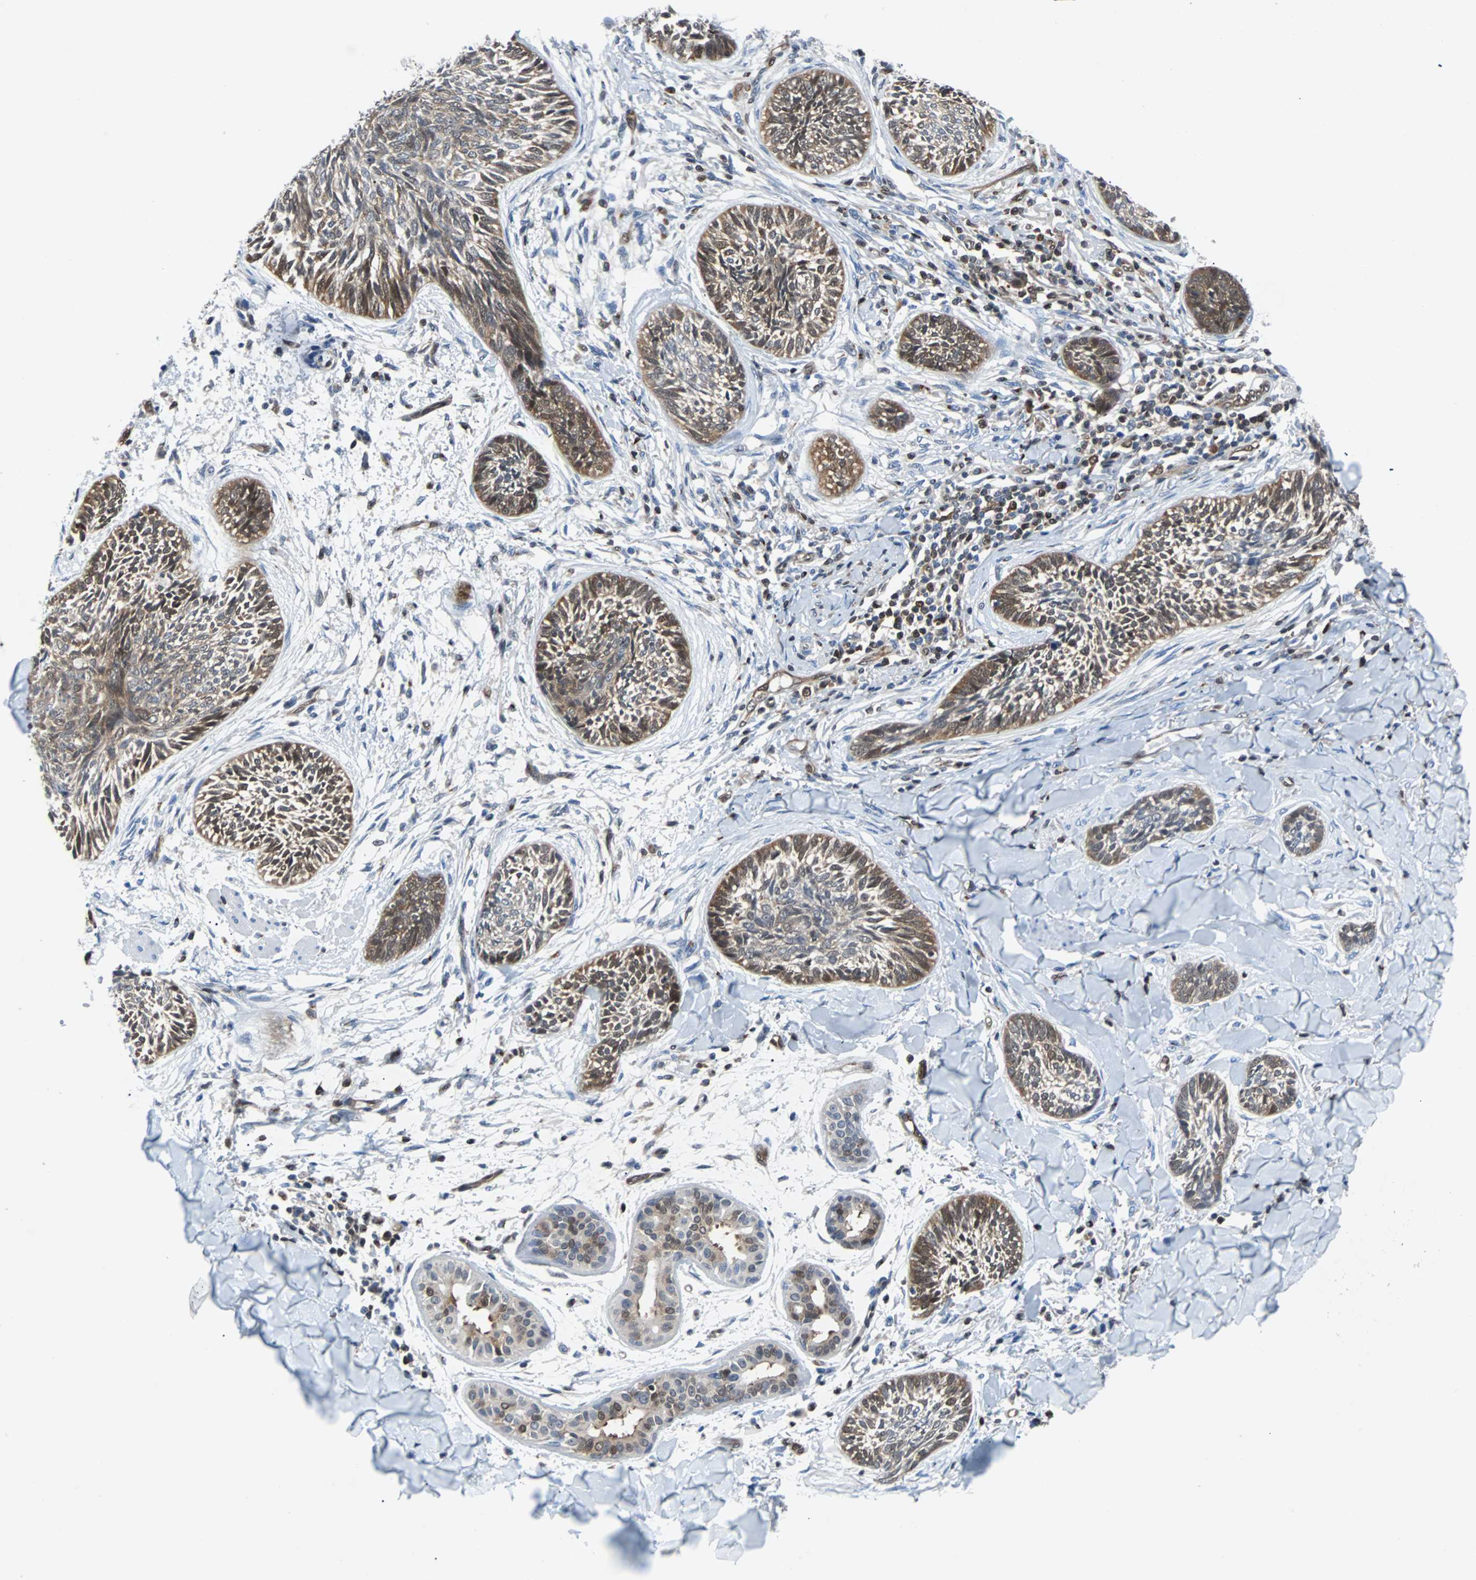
{"staining": {"intensity": "moderate", "quantity": "25%-75%", "location": "cytoplasmic/membranous,nuclear"}, "tissue": "skin cancer", "cell_type": "Tumor cells", "image_type": "cancer", "snomed": [{"axis": "morphology", "description": "Papilloma, NOS"}, {"axis": "morphology", "description": "Basal cell carcinoma"}, {"axis": "topography", "description": "Skin"}], "caption": "Human basal cell carcinoma (skin) stained for a protein (brown) reveals moderate cytoplasmic/membranous and nuclear positive expression in about 25%-75% of tumor cells.", "gene": "MAP2K6", "patient": {"sex": "male", "age": 87}}